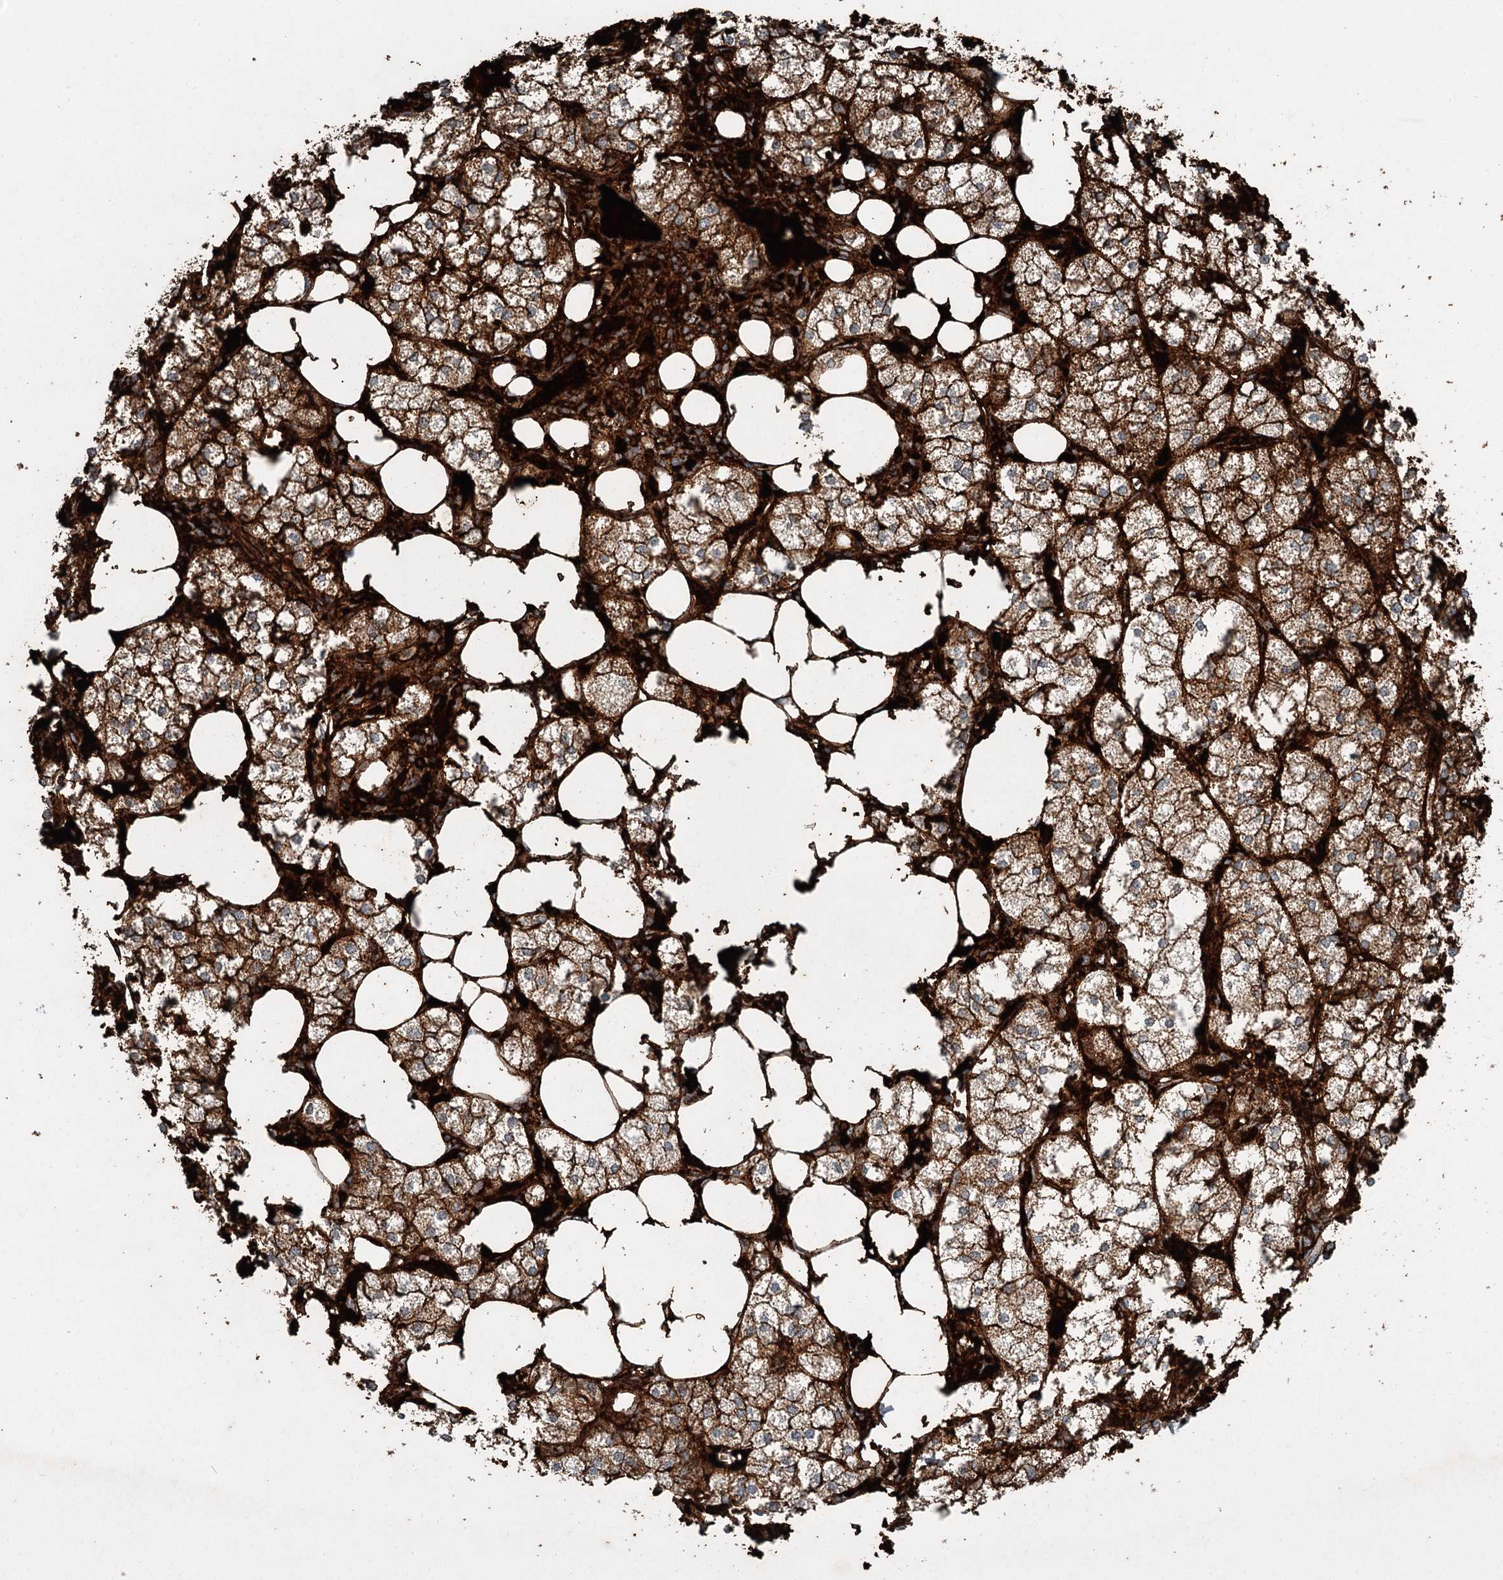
{"staining": {"intensity": "moderate", "quantity": "25%-75%", "location": "cytoplasmic/membranous"}, "tissue": "adrenal gland", "cell_type": "Glandular cells", "image_type": "normal", "snomed": [{"axis": "morphology", "description": "Normal tissue, NOS"}, {"axis": "topography", "description": "Adrenal gland"}], "caption": "Immunohistochemical staining of benign human adrenal gland reveals medium levels of moderate cytoplasmic/membranous staining in about 25%-75% of glandular cells.", "gene": "SLC39A8", "patient": {"sex": "female", "age": 61}}